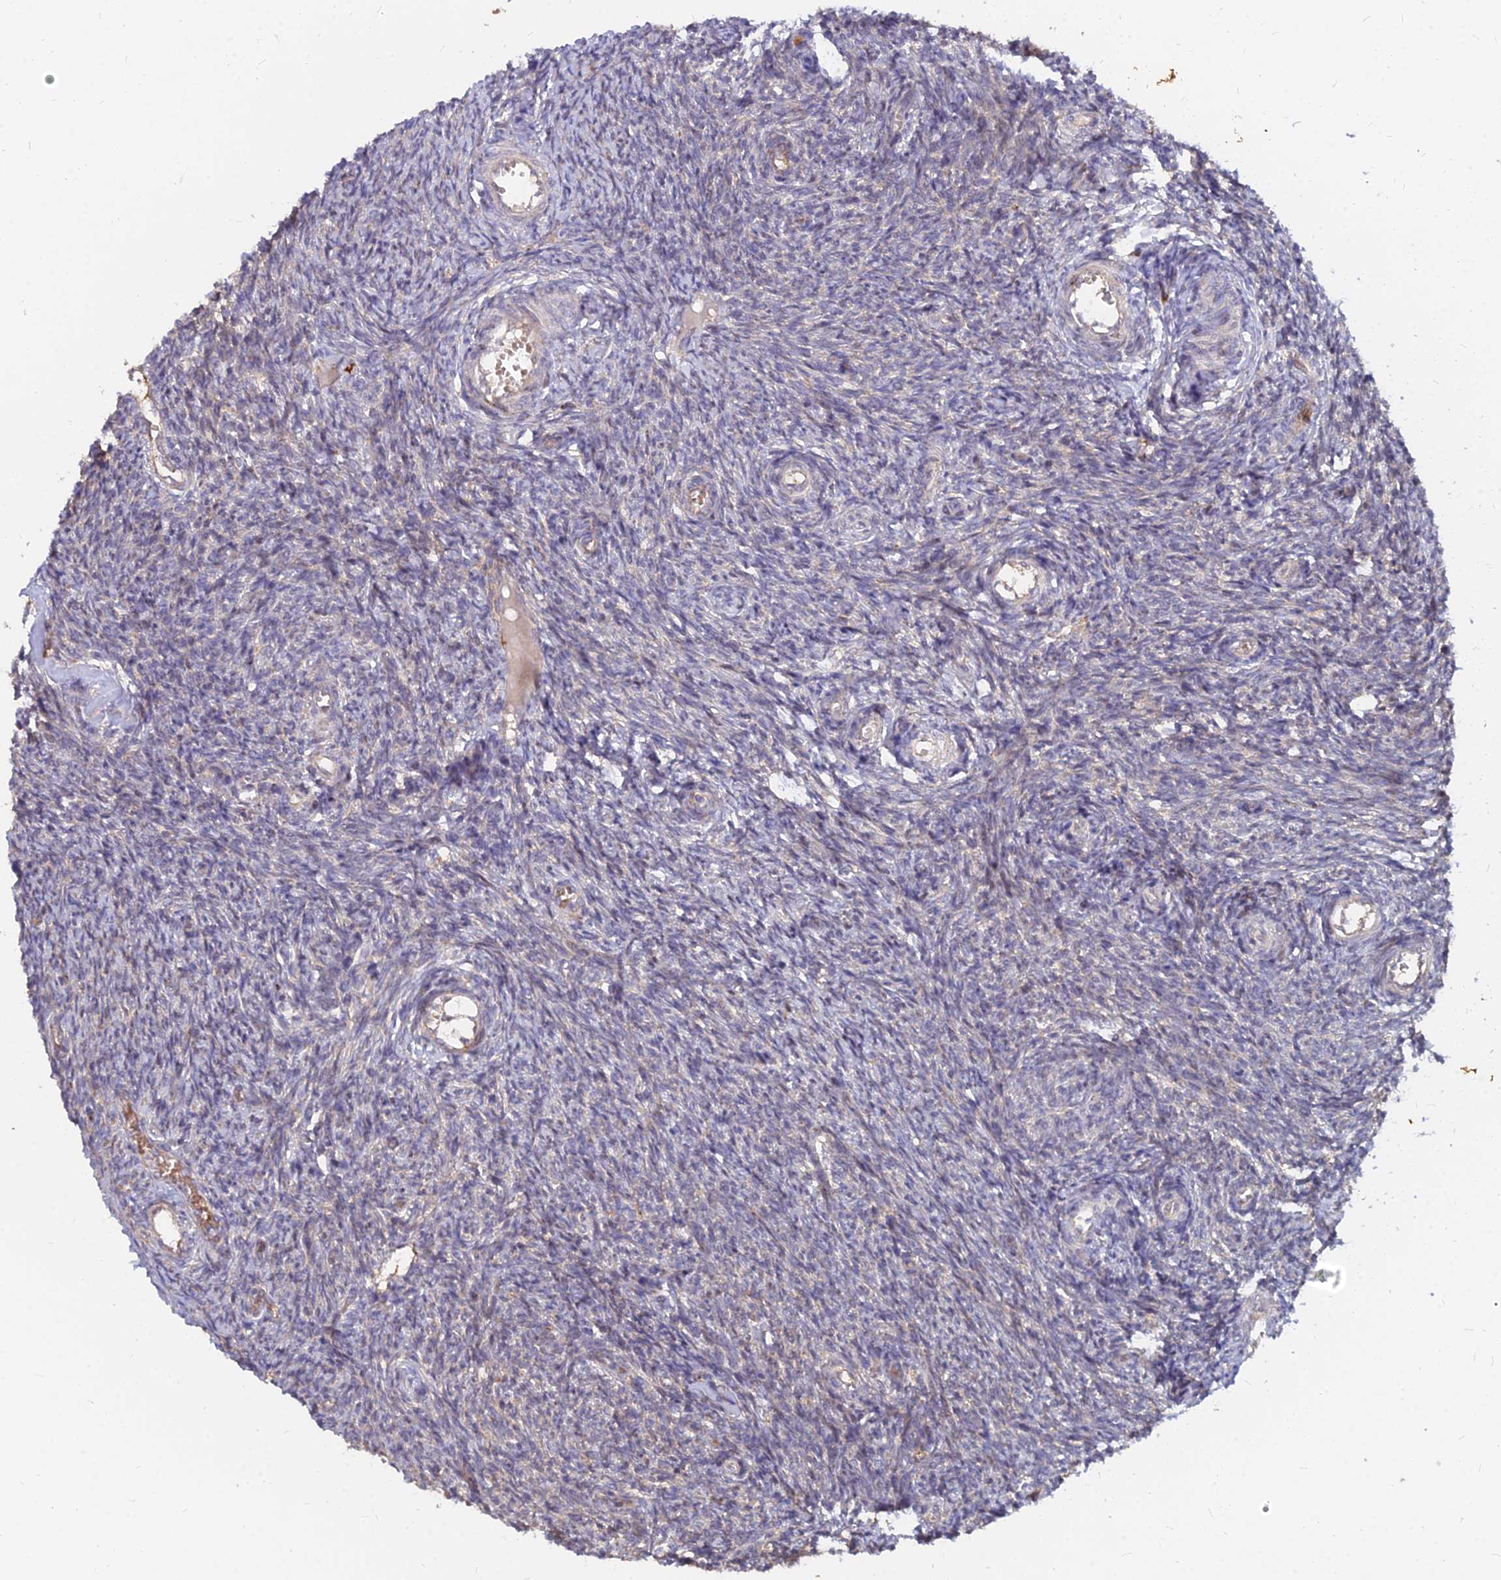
{"staining": {"intensity": "weak", "quantity": "<25%", "location": "cytoplasmic/membranous"}, "tissue": "ovary", "cell_type": "Ovarian stroma cells", "image_type": "normal", "snomed": [{"axis": "morphology", "description": "Normal tissue, NOS"}, {"axis": "topography", "description": "Ovary"}], "caption": "The histopathology image shows no staining of ovarian stroma cells in unremarkable ovary.", "gene": "CCT6A", "patient": {"sex": "female", "age": 44}}